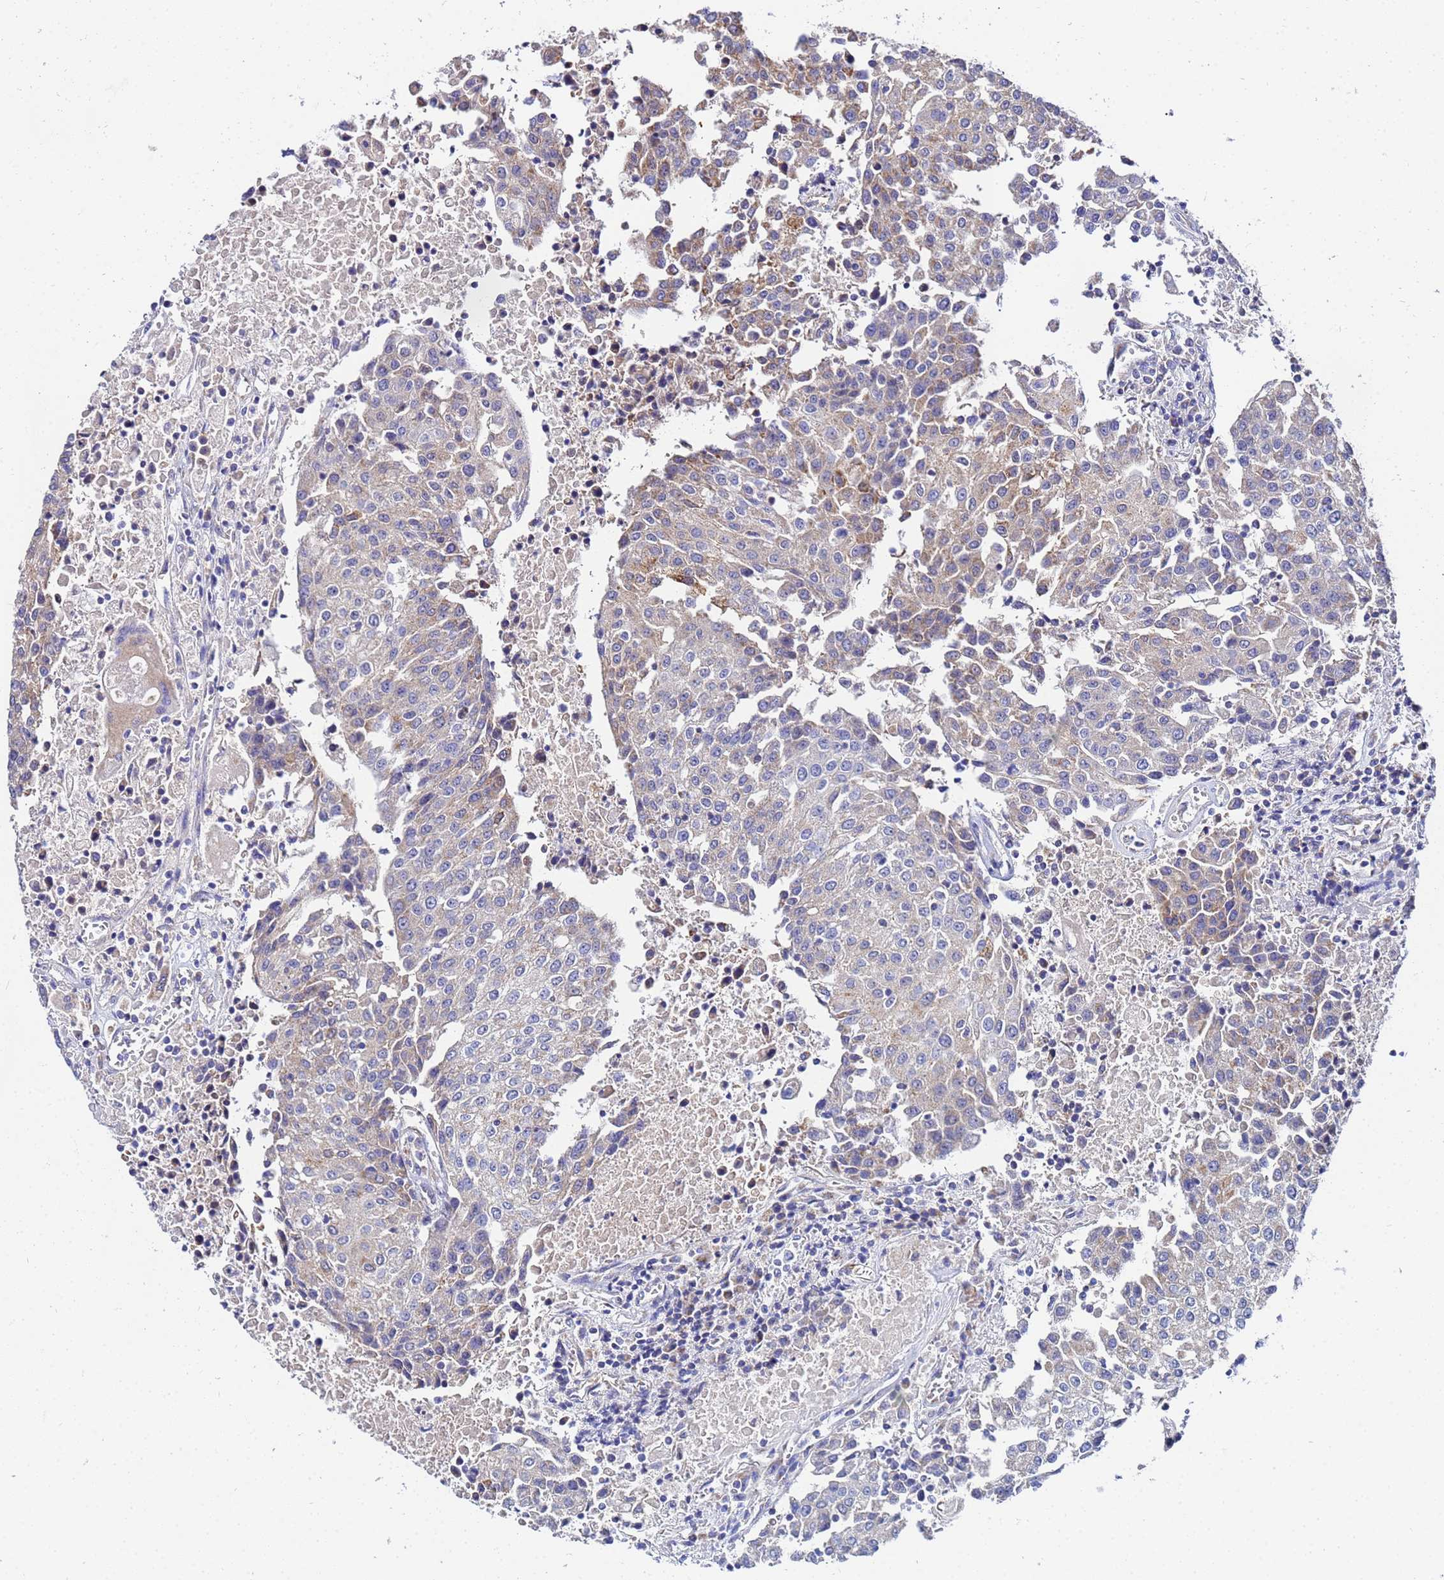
{"staining": {"intensity": "weak", "quantity": "<25%", "location": "cytoplasmic/membranous"}, "tissue": "urothelial cancer", "cell_type": "Tumor cells", "image_type": "cancer", "snomed": [{"axis": "morphology", "description": "Urothelial carcinoma, High grade"}, {"axis": "topography", "description": "Urinary bladder"}], "caption": "The IHC histopathology image has no significant expression in tumor cells of high-grade urothelial carcinoma tissue.", "gene": "FAHD2A", "patient": {"sex": "female", "age": 85}}